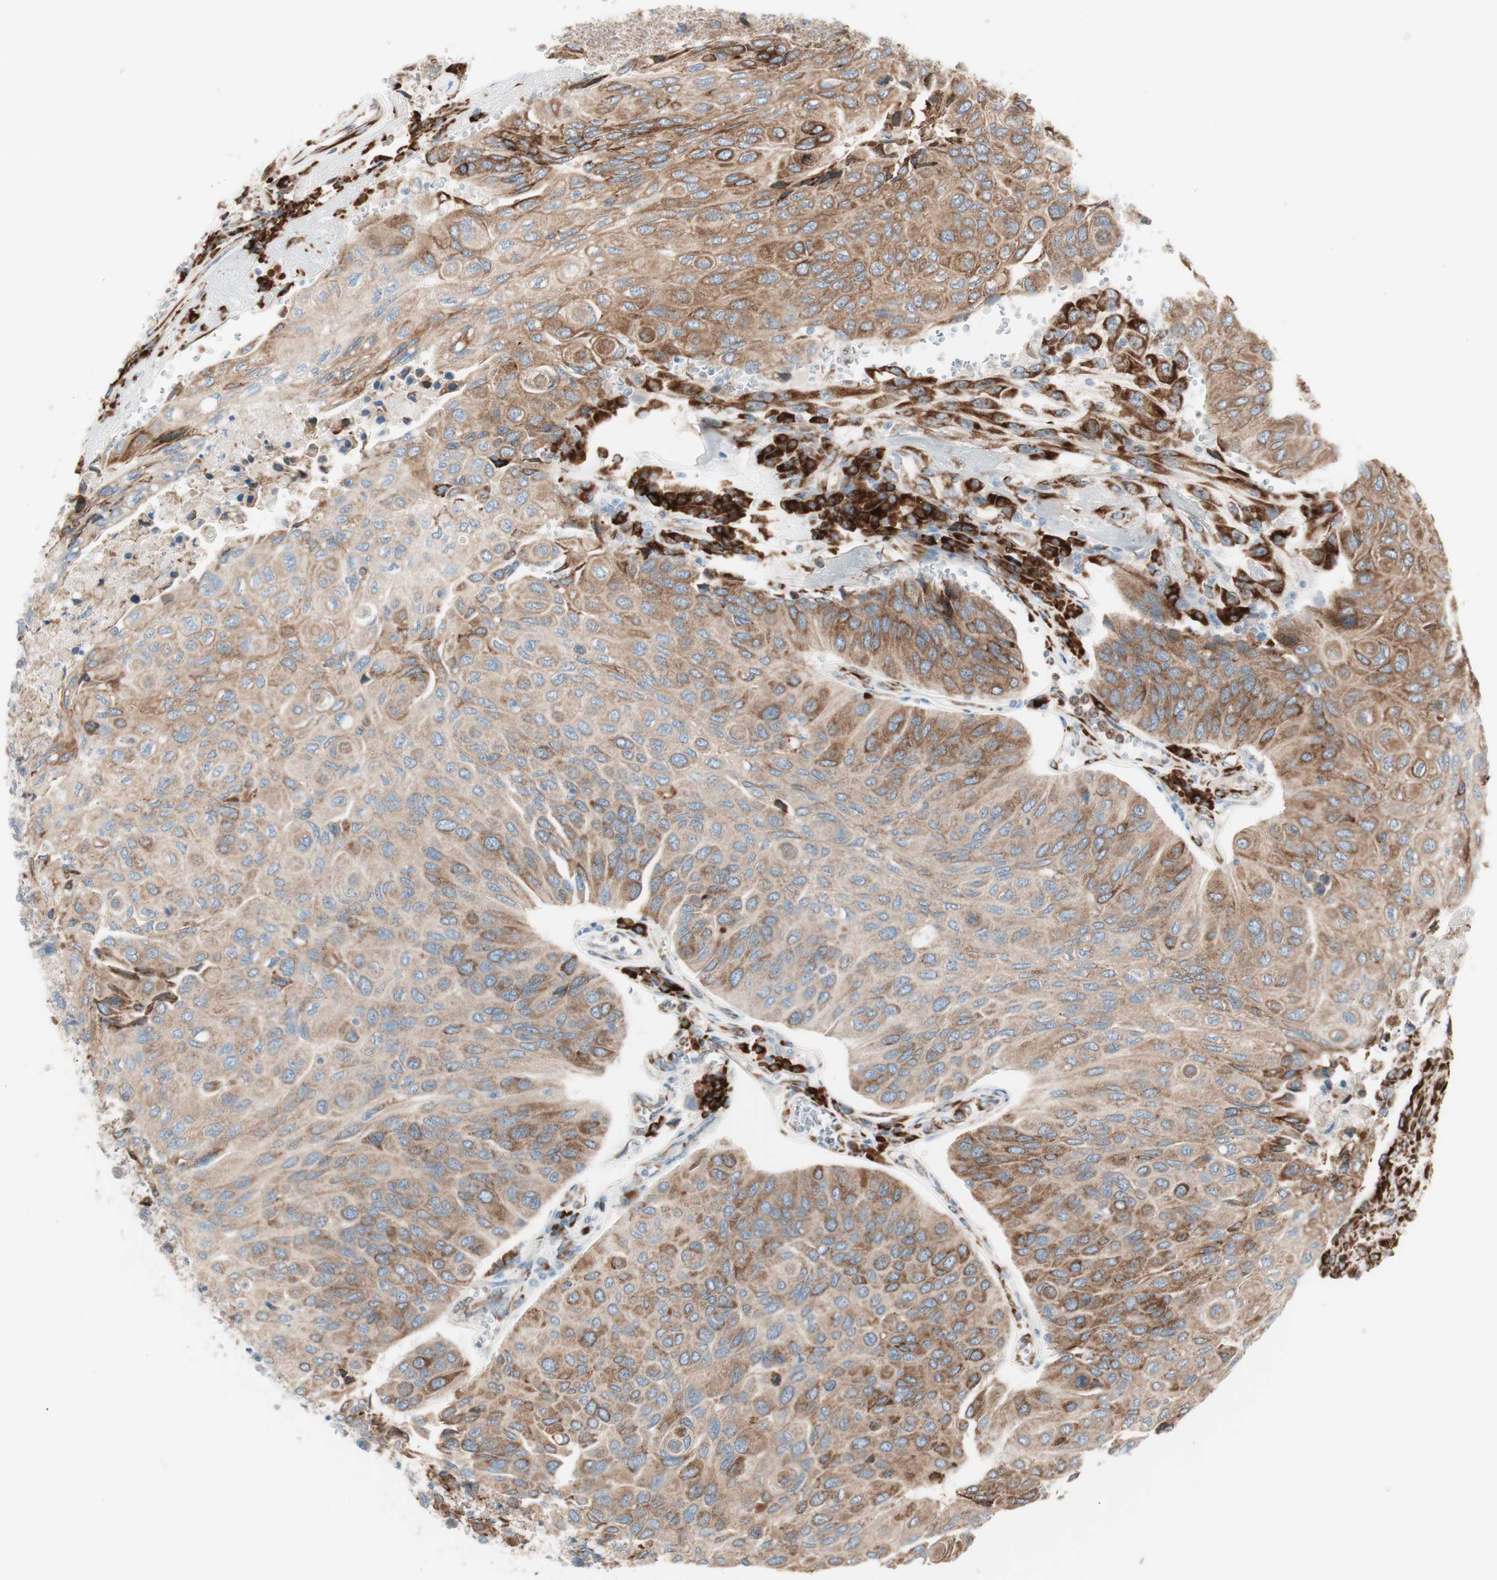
{"staining": {"intensity": "moderate", "quantity": ">75%", "location": "cytoplasmic/membranous"}, "tissue": "urothelial cancer", "cell_type": "Tumor cells", "image_type": "cancer", "snomed": [{"axis": "morphology", "description": "Urothelial carcinoma, High grade"}, {"axis": "topography", "description": "Urinary bladder"}], "caption": "Immunohistochemical staining of human high-grade urothelial carcinoma reveals moderate cytoplasmic/membranous protein staining in approximately >75% of tumor cells. The staining was performed using DAB (3,3'-diaminobenzidine), with brown indicating positive protein expression. Nuclei are stained blue with hematoxylin.", "gene": "P4HTM", "patient": {"sex": "male", "age": 66}}